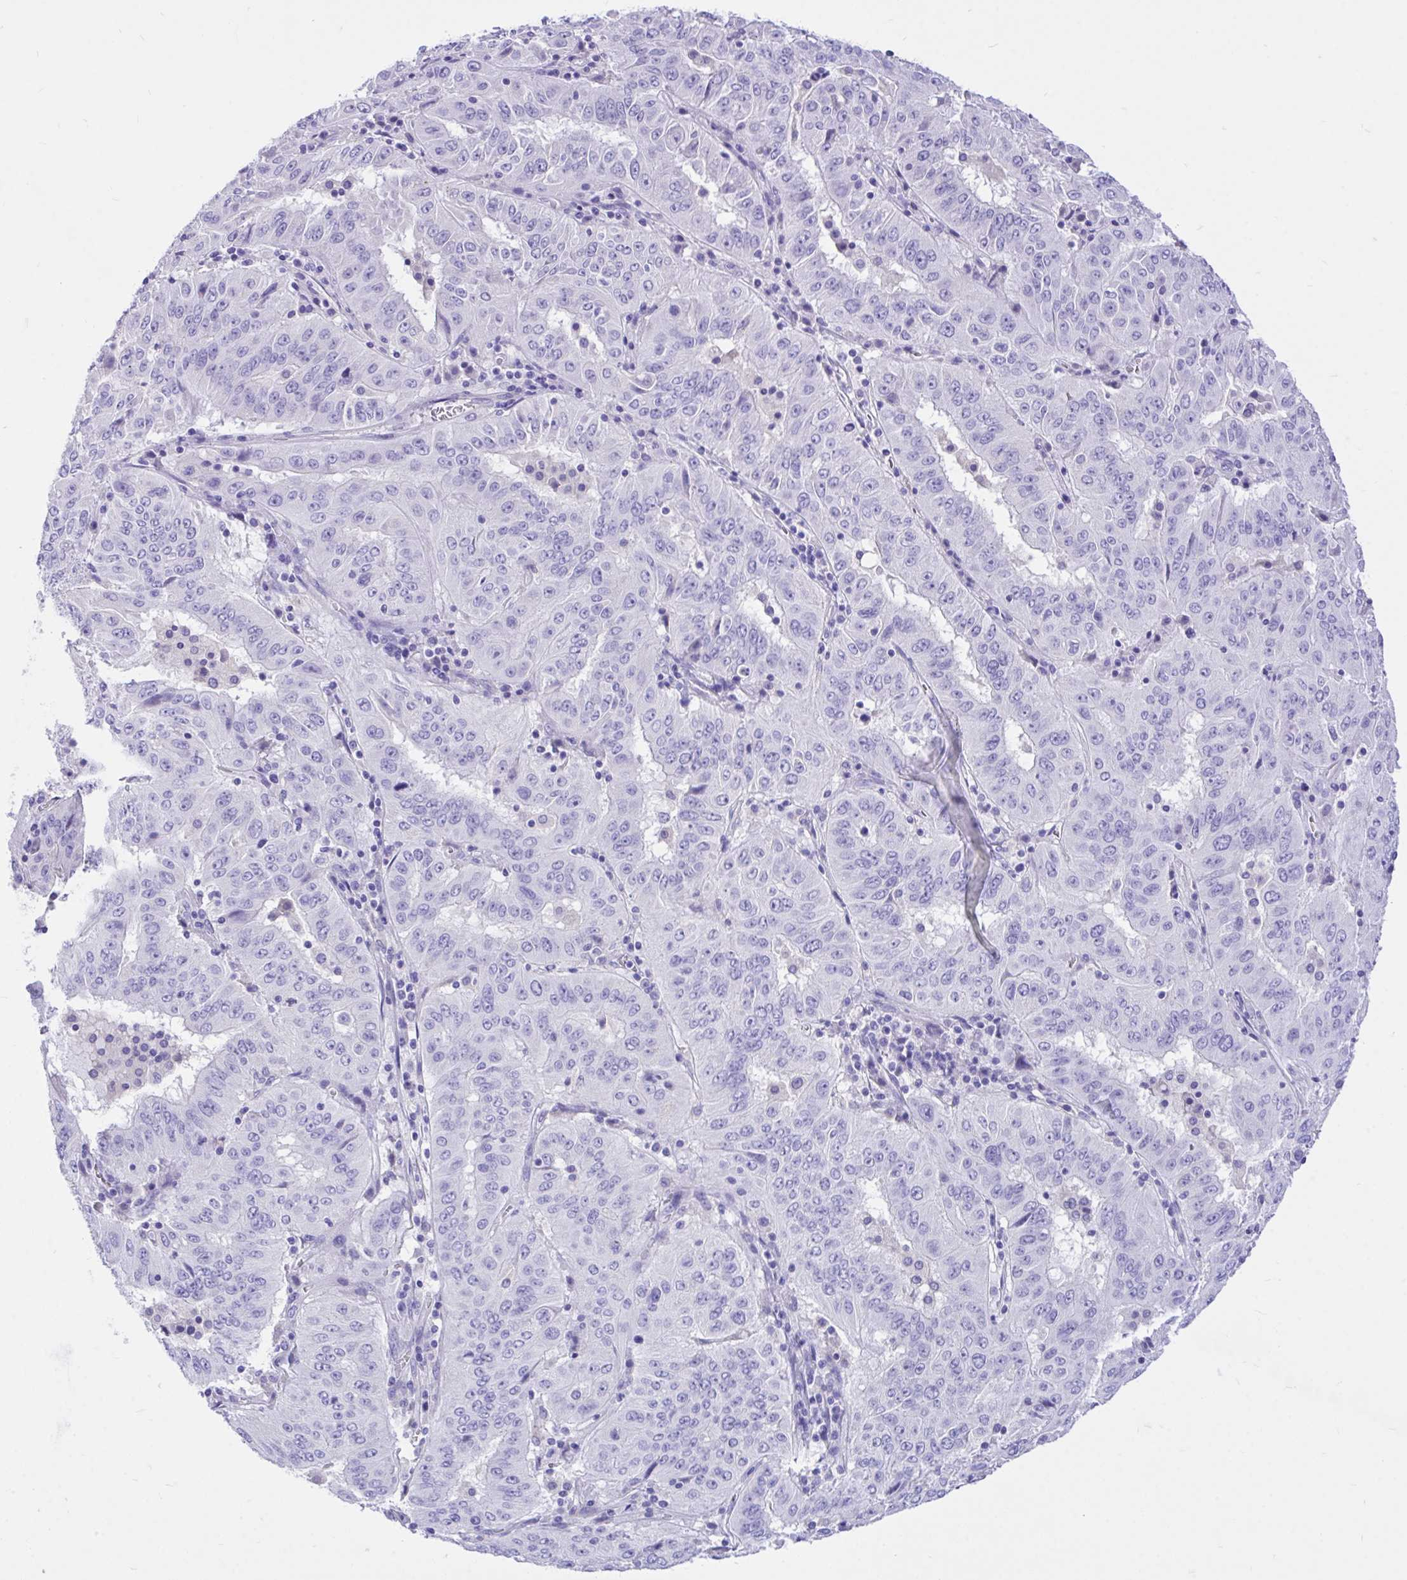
{"staining": {"intensity": "negative", "quantity": "none", "location": "none"}, "tissue": "pancreatic cancer", "cell_type": "Tumor cells", "image_type": "cancer", "snomed": [{"axis": "morphology", "description": "Adenocarcinoma, NOS"}, {"axis": "topography", "description": "Pancreas"}], "caption": "Pancreatic cancer (adenocarcinoma) stained for a protein using immunohistochemistry (IHC) displays no positivity tumor cells.", "gene": "MON1A", "patient": {"sex": "male", "age": 63}}